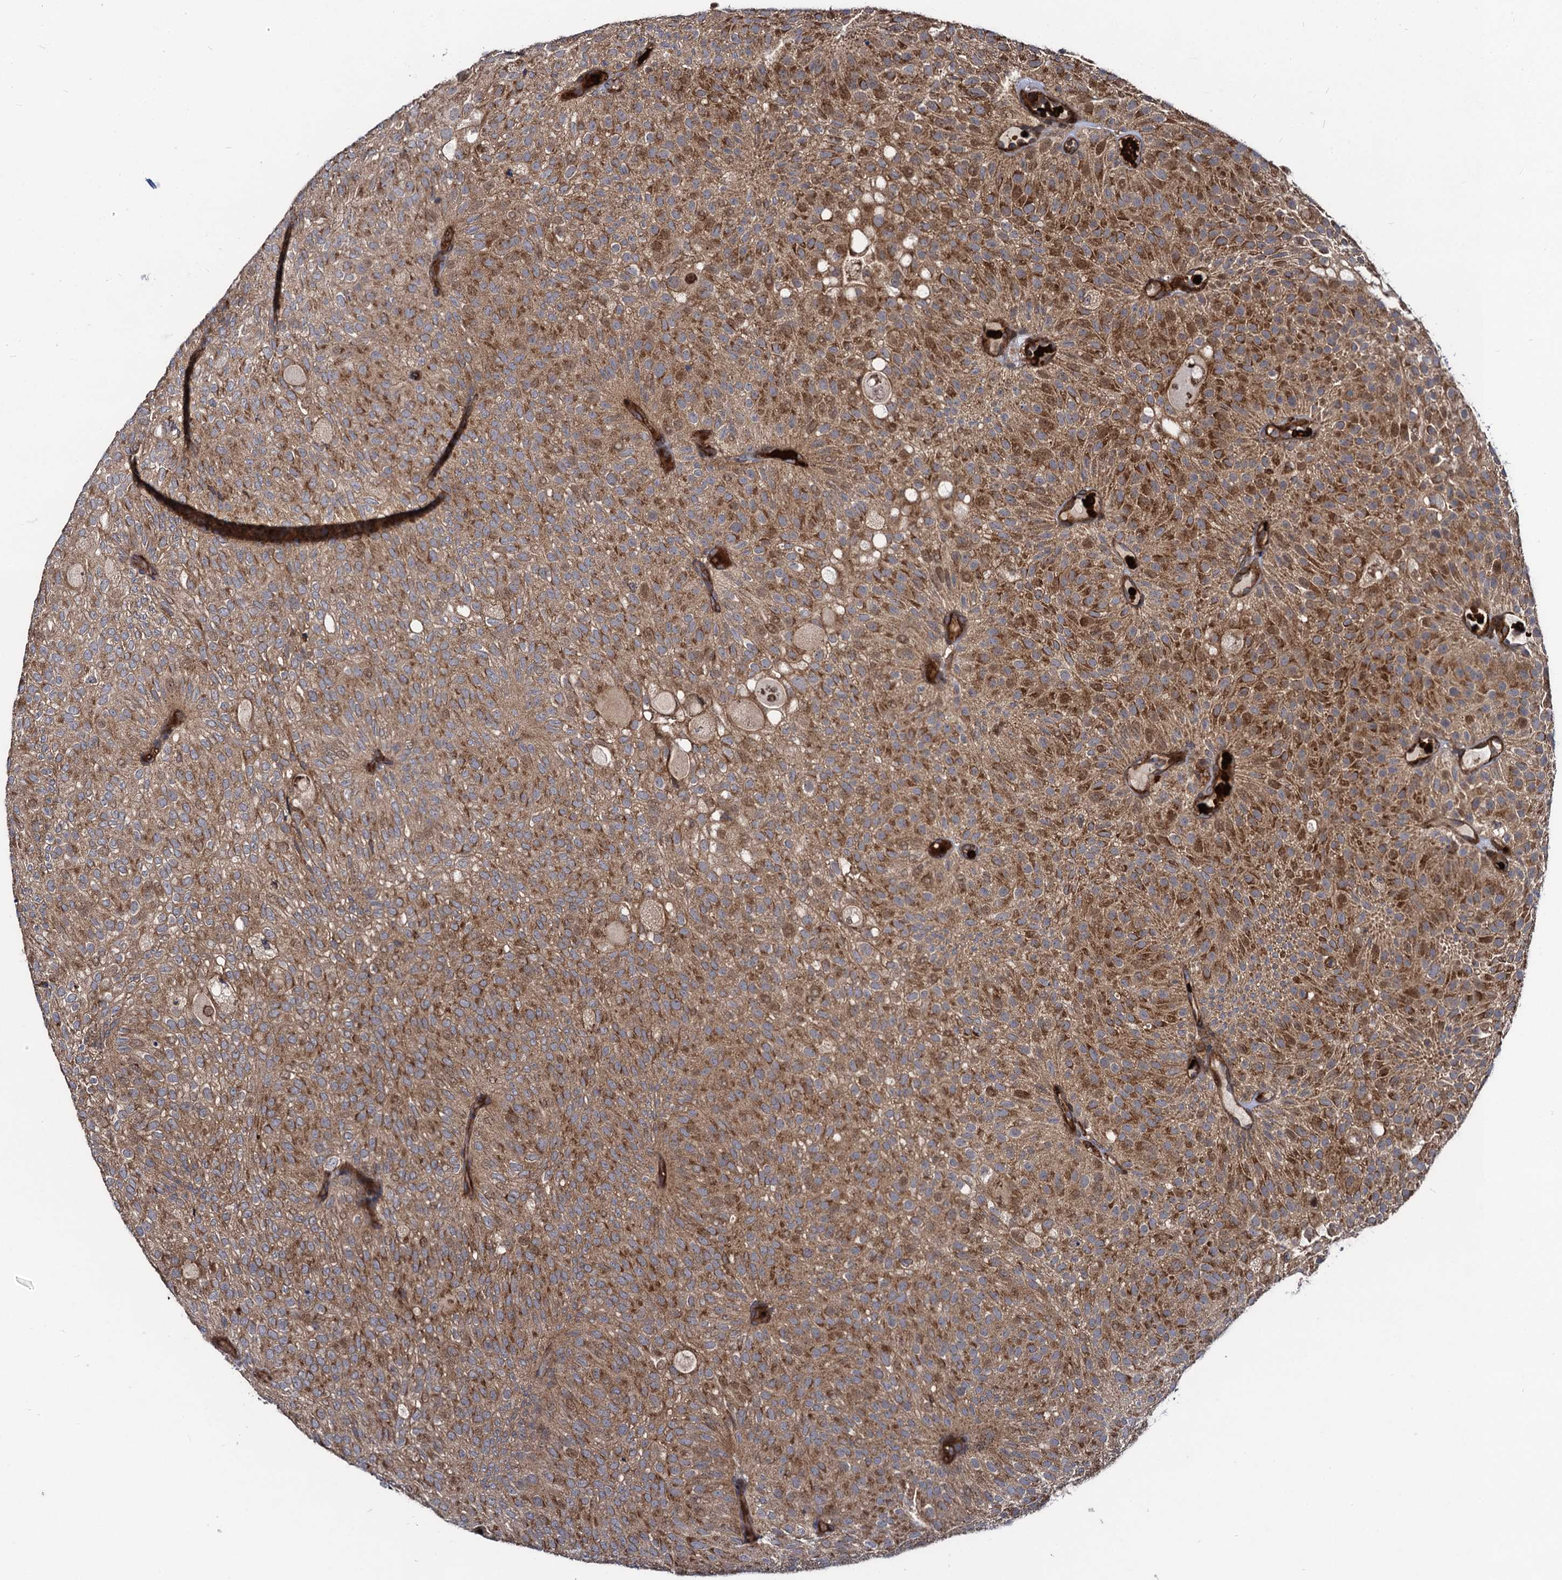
{"staining": {"intensity": "moderate", "quantity": ">75%", "location": "cytoplasmic/membranous"}, "tissue": "urothelial cancer", "cell_type": "Tumor cells", "image_type": "cancer", "snomed": [{"axis": "morphology", "description": "Urothelial carcinoma, Low grade"}, {"axis": "topography", "description": "Urinary bladder"}], "caption": "Immunohistochemical staining of low-grade urothelial carcinoma exhibits medium levels of moderate cytoplasmic/membranous staining in about >75% of tumor cells. (Brightfield microscopy of DAB IHC at high magnification).", "gene": "KXD1", "patient": {"sex": "male", "age": 78}}